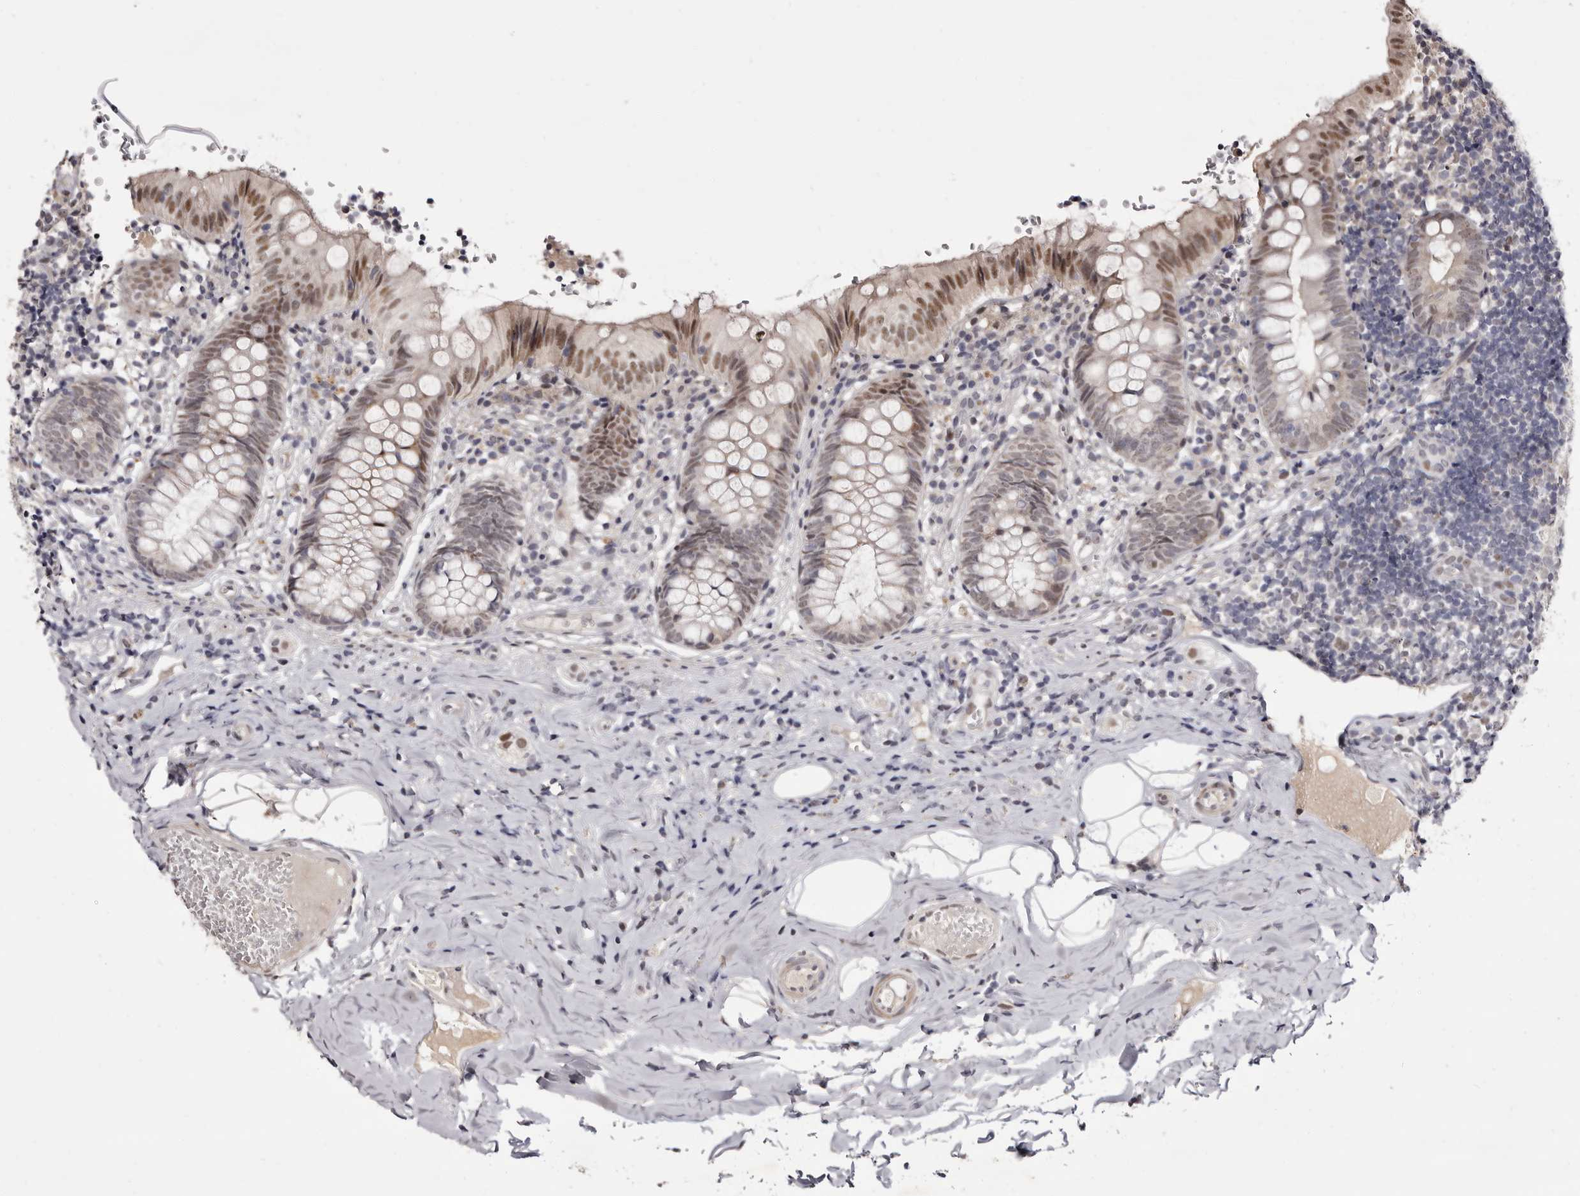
{"staining": {"intensity": "moderate", "quantity": "25%-75%", "location": "nuclear"}, "tissue": "appendix", "cell_type": "Glandular cells", "image_type": "normal", "snomed": [{"axis": "morphology", "description": "Normal tissue, NOS"}, {"axis": "topography", "description": "Appendix"}], "caption": "A brown stain shows moderate nuclear expression of a protein in glandular cells of unremarkable human appendix.", "gene": "ZNF326", "patient": {"sex": "male", "age": 8}}